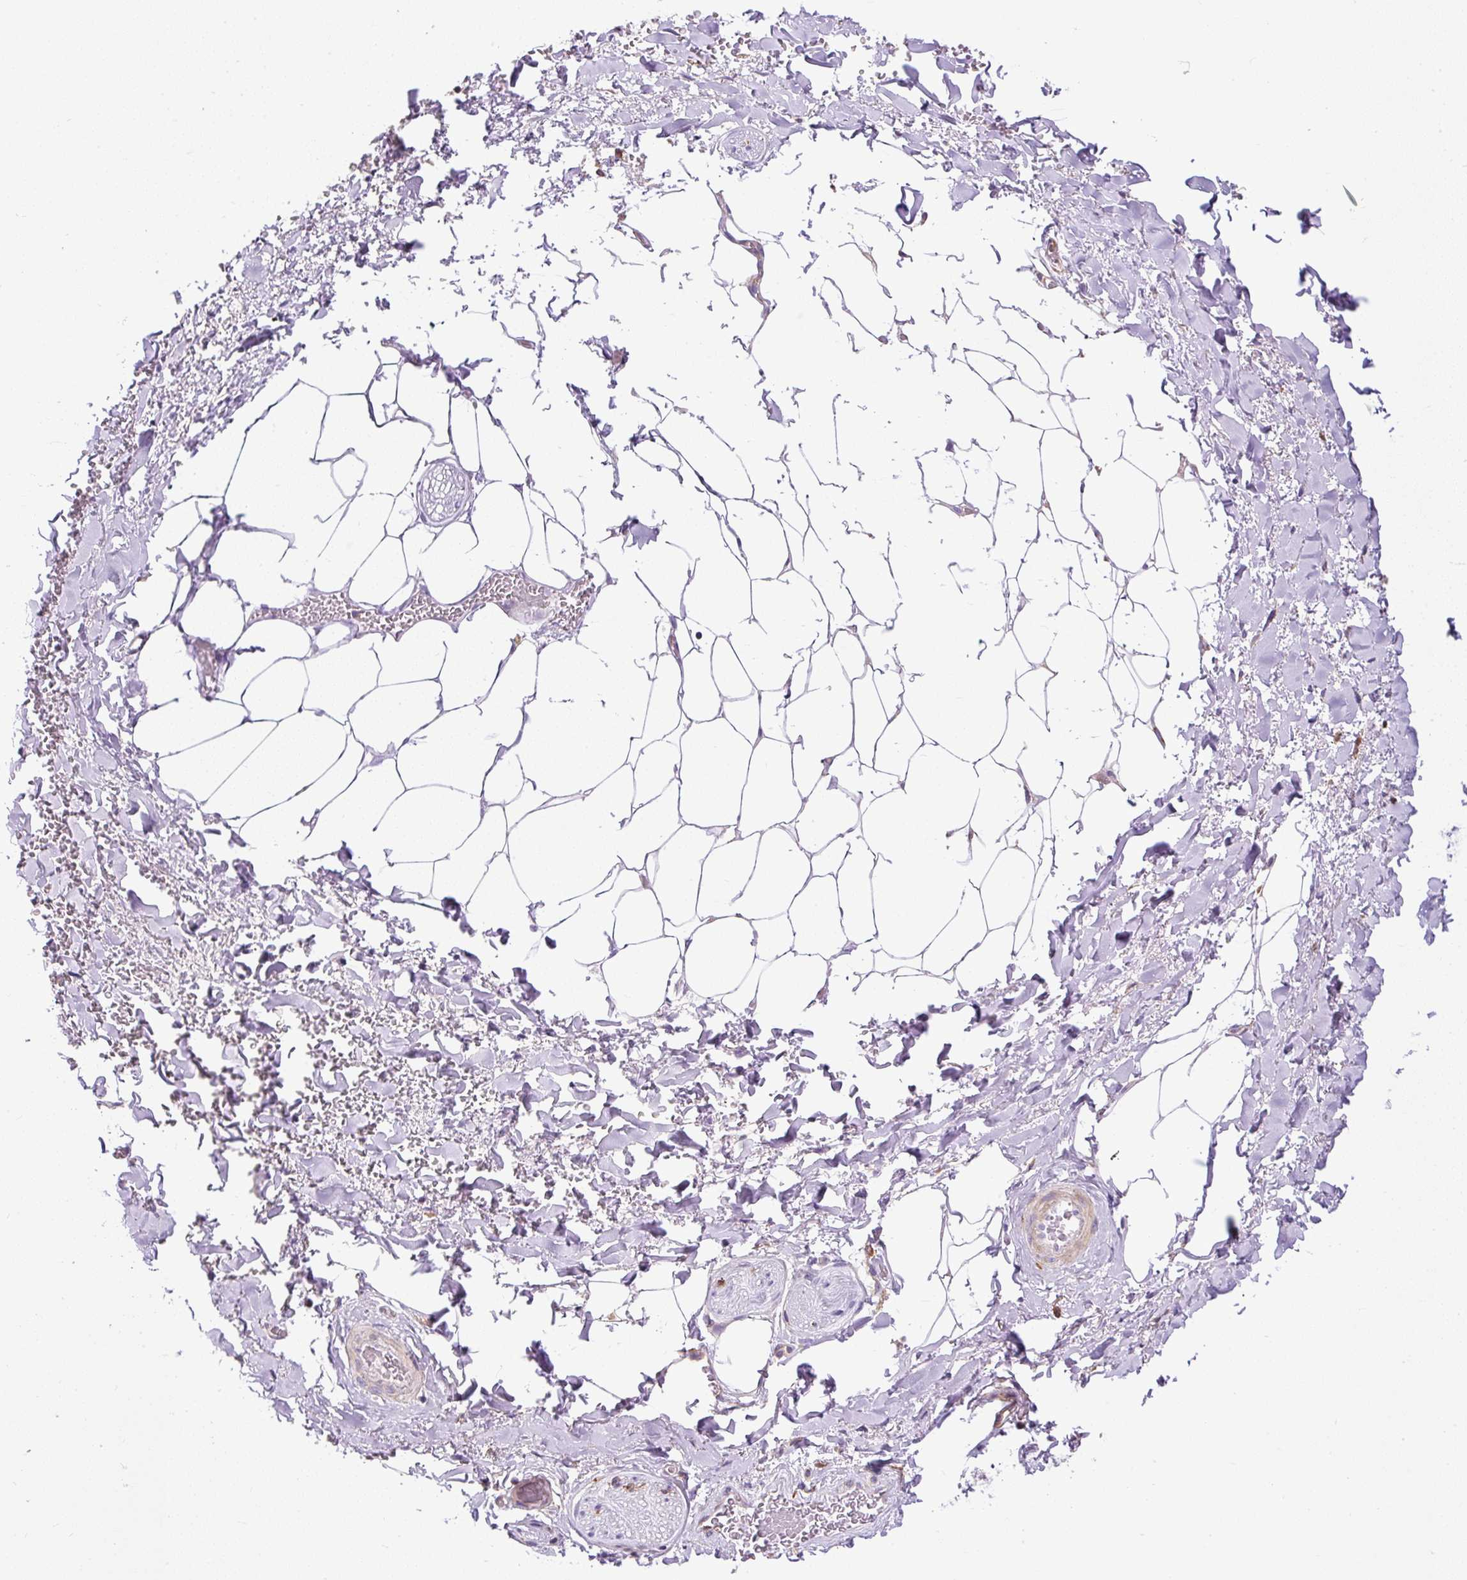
{"staining": {"intensity": "negative", "quantity": "none", "location": "none"}, "tissue": "adipose tissue", "cell_type": "Adipocytes", "image_type": "normal", "snomed": [{"axis": "morphology", "description": "Normal tissue, NOS"}, {"axis": "topography", "description": "Vagina"}, {"axis": "topography", "description": "Peripheral nerve tissue"}], "caption": "IHC micrograph of normal adipose tissue: human adipose tissue stained with DAB shows no significant protein expression in adipocytes.", "gene": "MAP1S", "patient": {"sex": "female", "age": 71}}